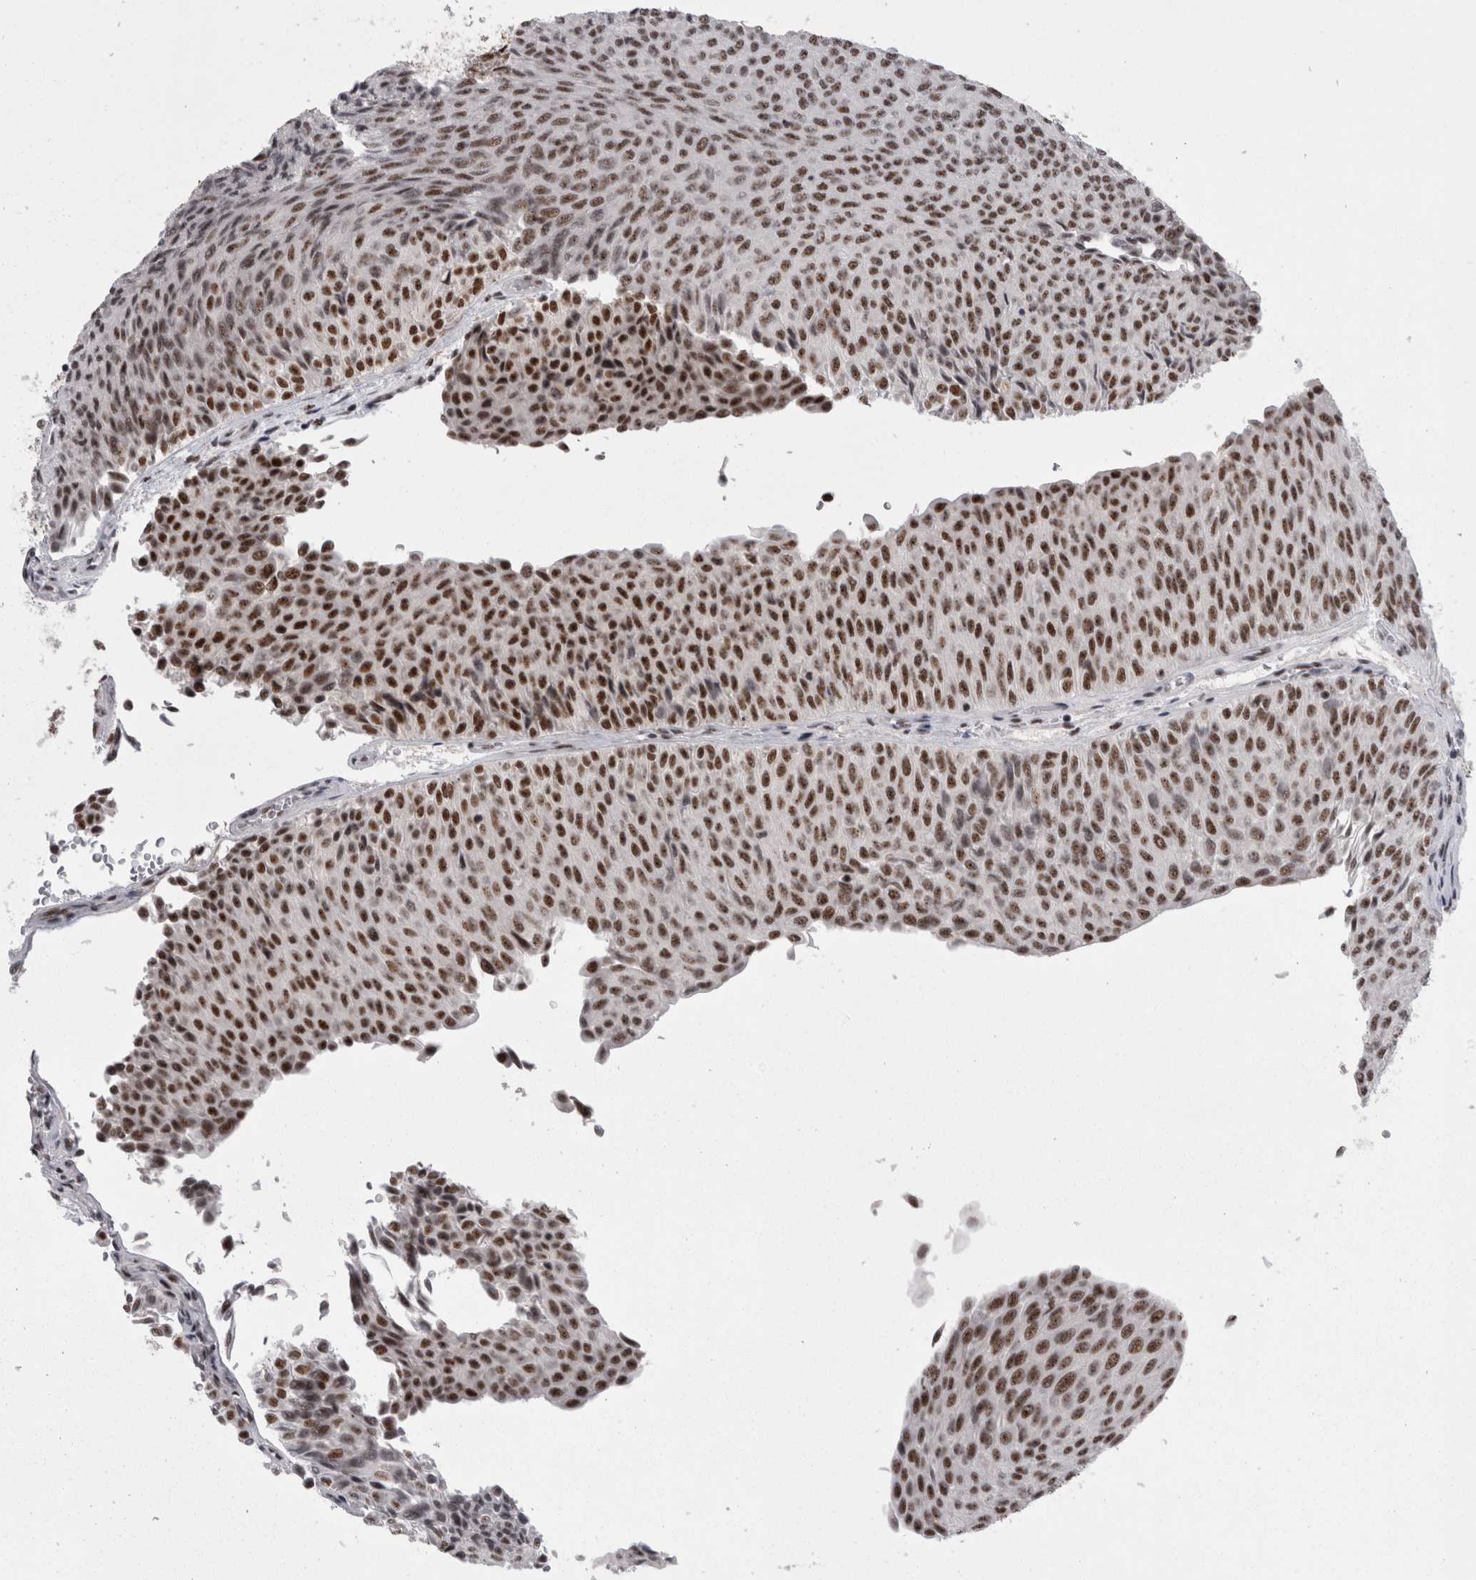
{"staining": {"intensity": "moderate", "quantity": ">75%", "location": "nuclear"}, "tissue": "urothelial cancer", "cell_type": "Tumor cells", "image_type": "cancer", "snomed": [{"axis": "morphology", "description": "Urothelial carcinoma, Low grade"}, {"axis": "topography", "description": "Urinary bladder"}], "caption": "A brown stain shows moderate nuclear positivity of a protein in human urothelial carcinoma (low-grade) tumor cells.", "gene": "SNRNP40", "patient": {"sex": "male", "age": 78}}